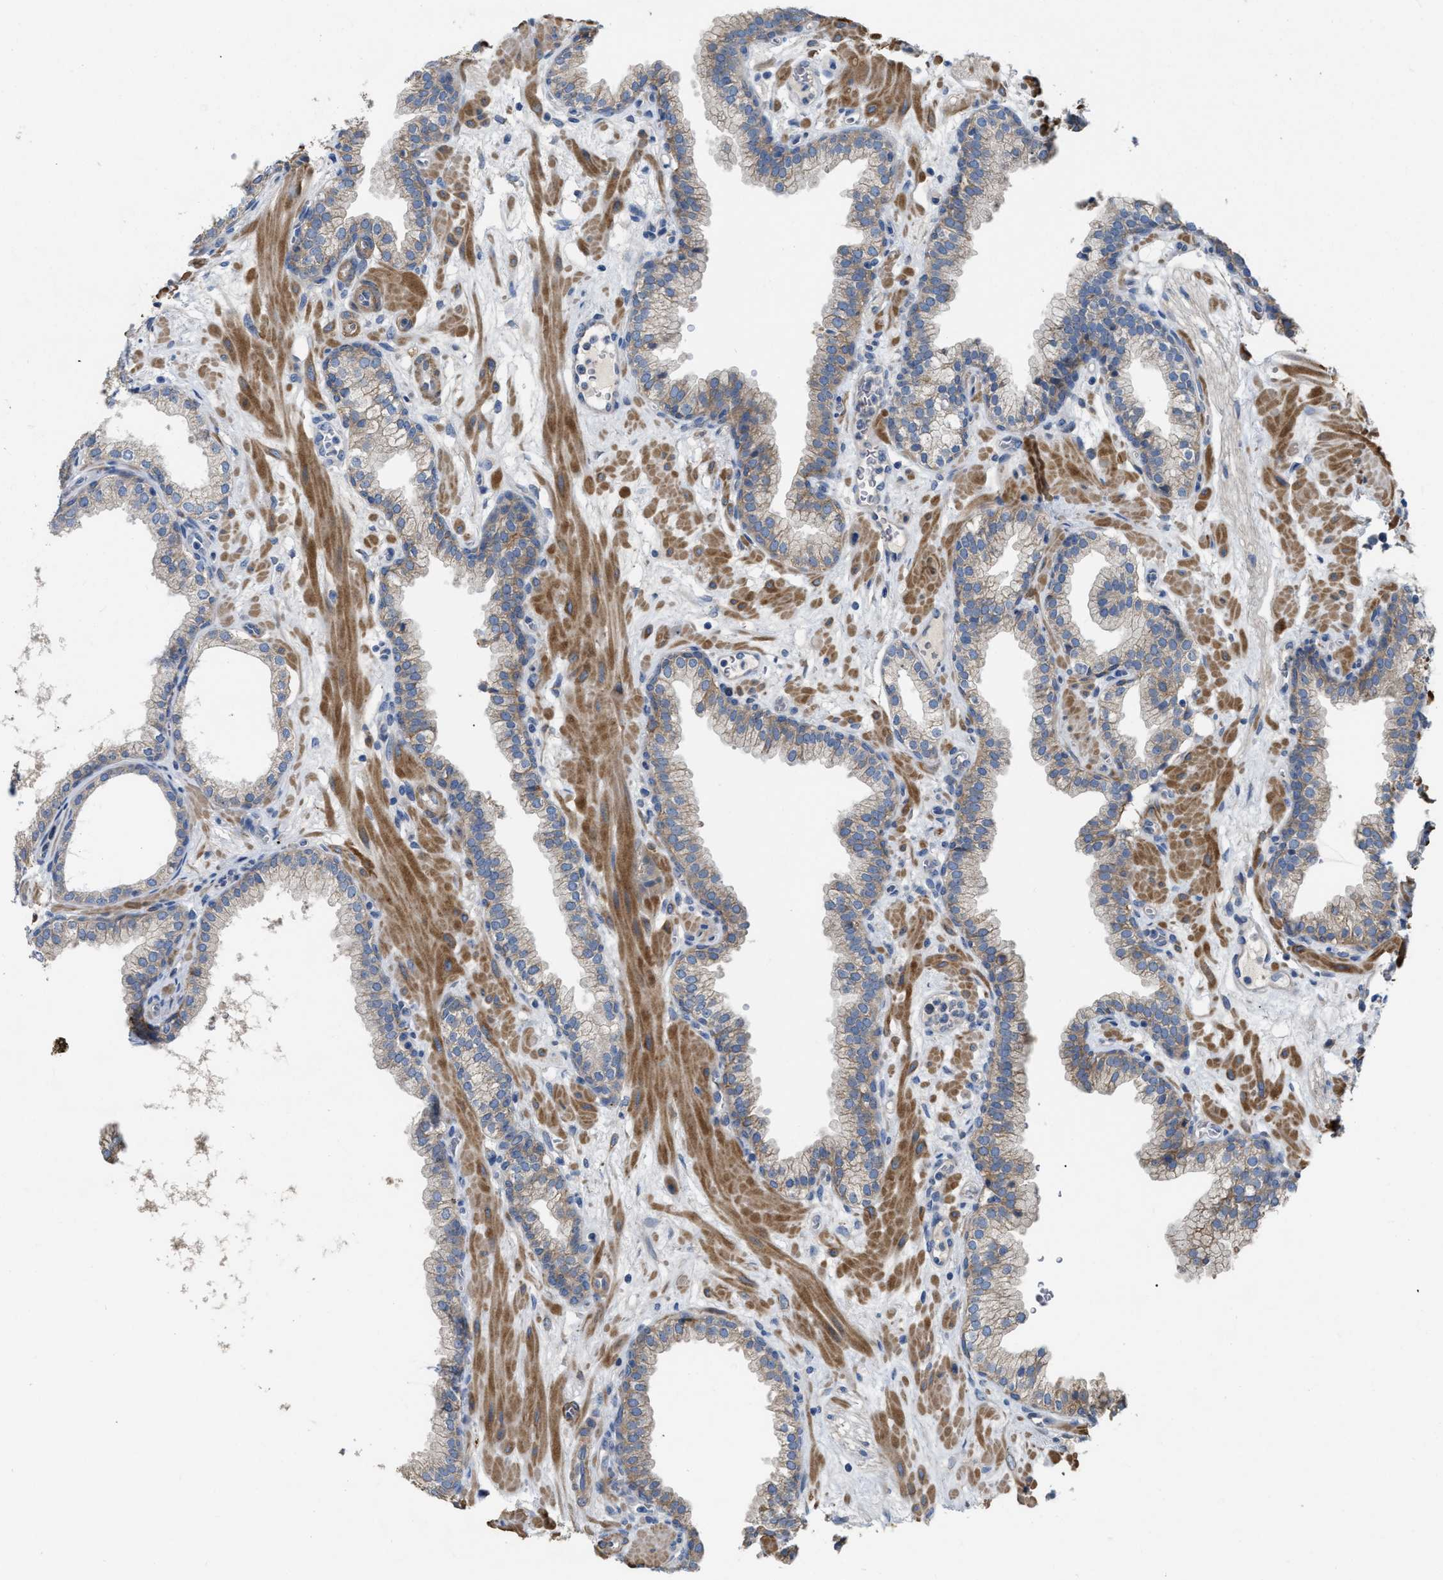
{"staining": {"intensity": "weak", "quantity": "<25%", "location": "cytoplasmic/membranous"}, "tissue": "prostate", "cell_type": "Glandular cells", "image_type": "normal", "snomed": [{"axis": "morphology", "description": "Normal tissue, NOS"}, {"axis": "morphology", "description": "Urothelial carcinoma, Low grade"}, {"axis": "topography", "description": "Urinary bladder"}, {"axis": "topography", "description": "Prostate"}], "caption": "Immunohistochemistry micrograph of benign prostate: prostate stained with DAB (3,3'-diaminobenzidine) demonstrates no significant protein expression in glandular cells. Nuclei are stained in blue.", "gene": "DHX58", "patient": {"sex": "male", "age": 60}}